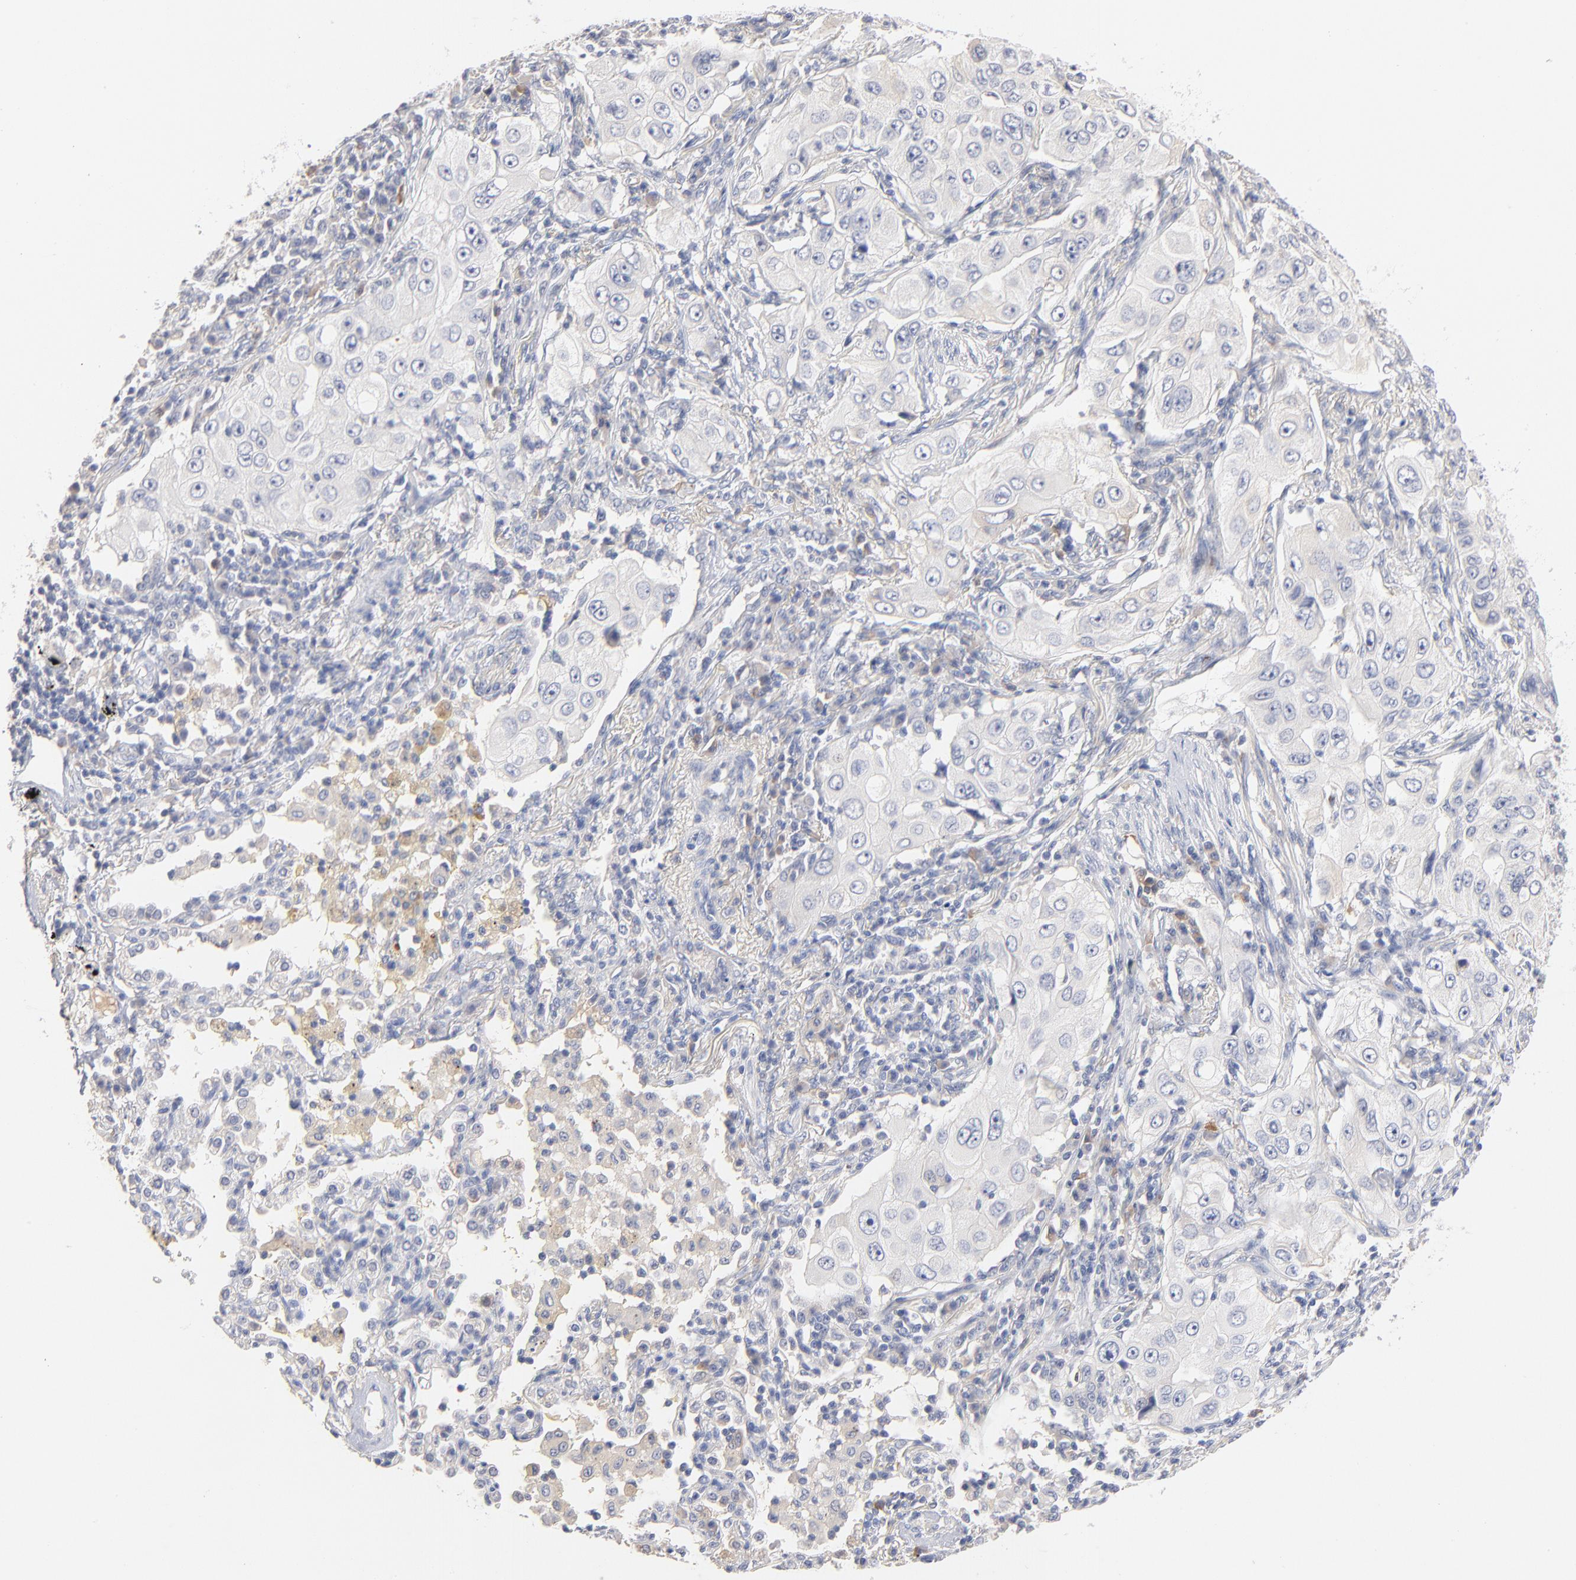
{"staining": {"intensity": "negative", "quantity": "none", "location": "none"}, "tissue": "lung cancer", "cell_type": "Tumor cells", "image_type": "cancer", "snomed": [{"axis": "morphology", "description": "Adenocarcinoma, NOS"}, {"axis": "topography", "description": "Lung"}], "caption": "Human lung cancer (adenocarcinoma) stained for a protein using immunohistochemistry displays no expression in tumor cells.", "gene": "F12", "patient": {"sex": "male", "age": 84}}